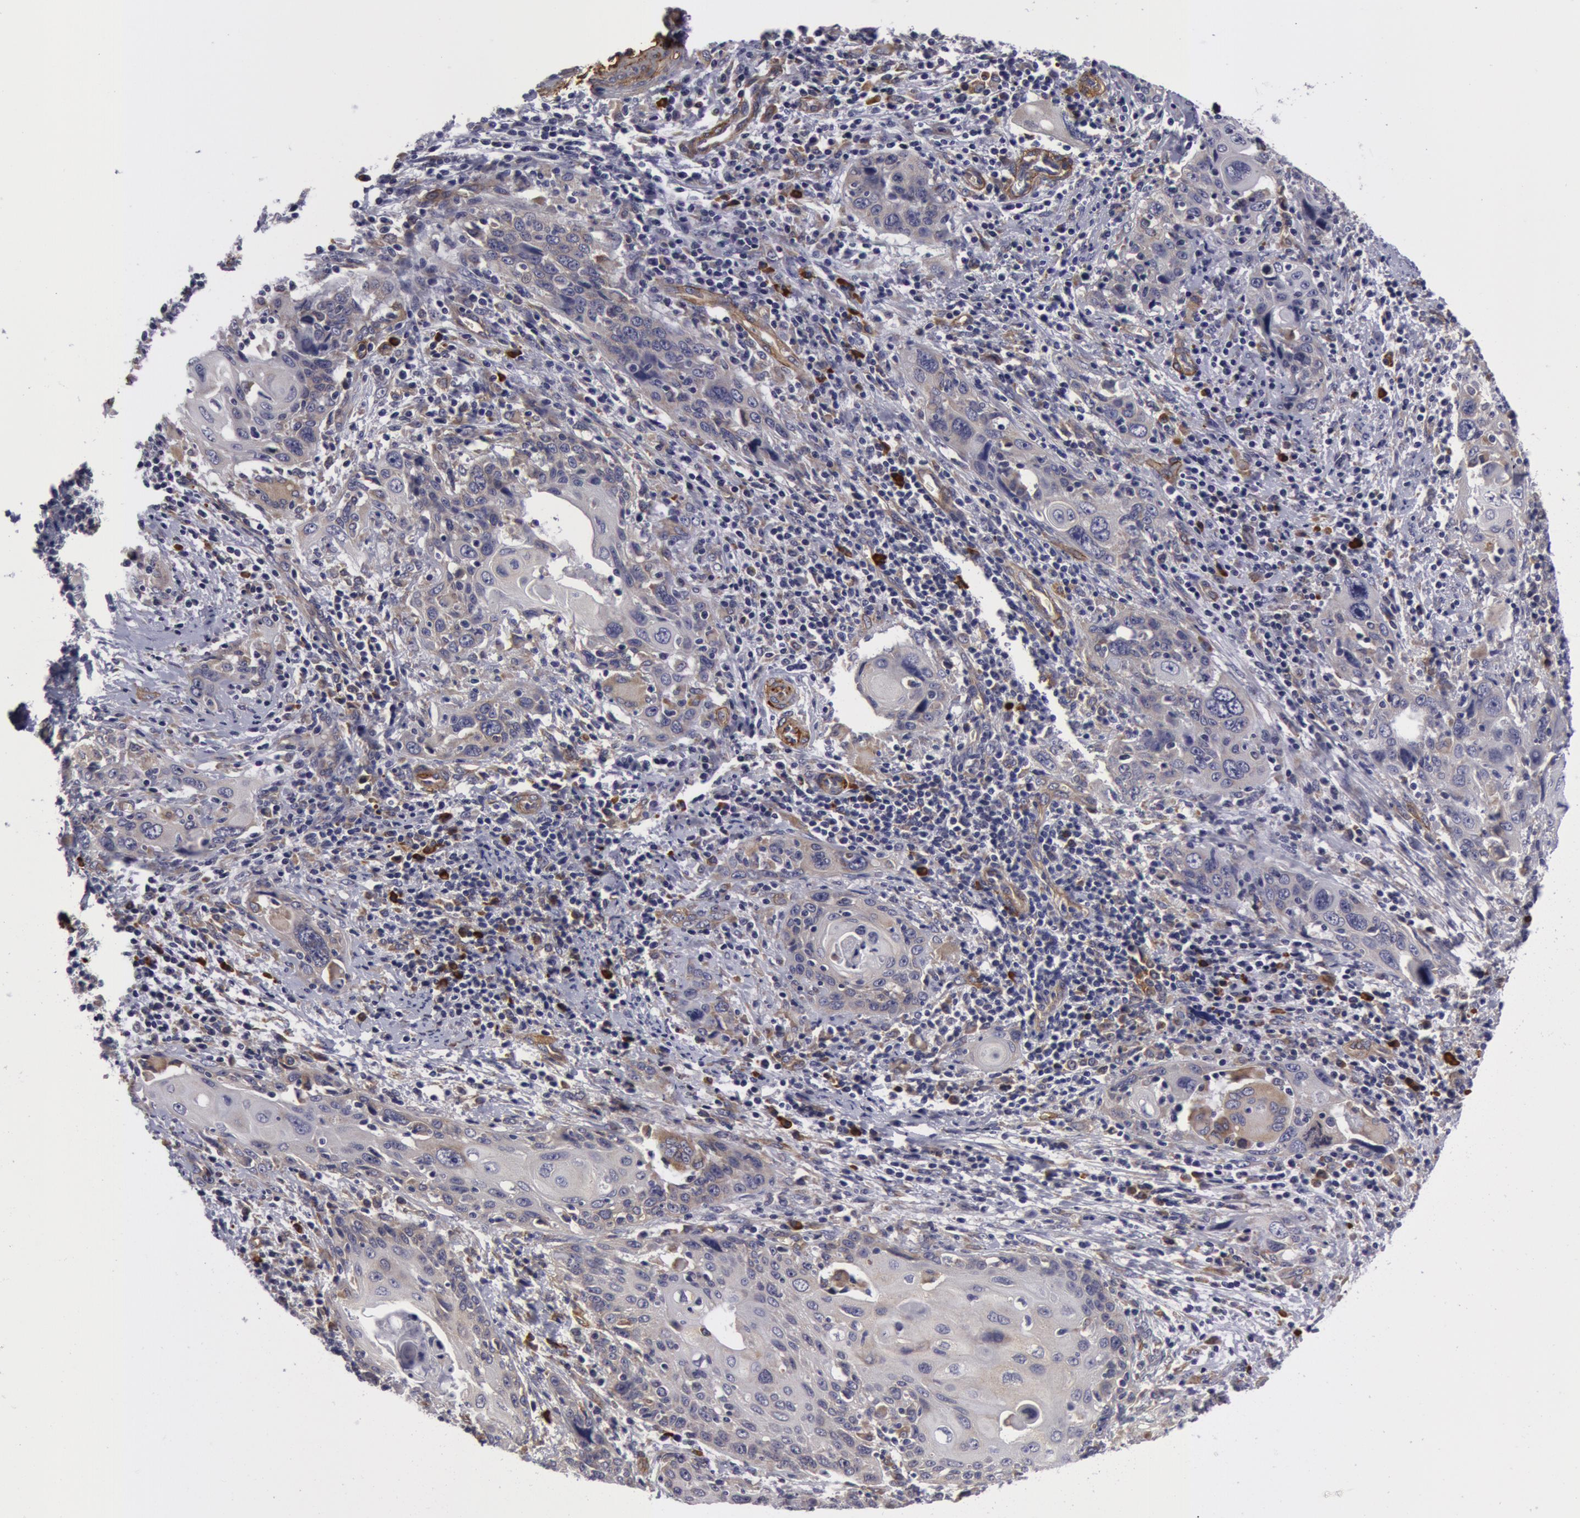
{"staining": {"intensity": "negative", "quantity": "none", "location": "none"}, "tissue": "cervical cancer", "cell_type": "Tumor cells", "image_type": "cancer", "snomed": [{"axis": "morphology", "description": "Squamous cell carcinoma, NOS"}, {"axis": "topography", "description": "Cervix"}], "caption": "Cervical cancer (squamous cell carcinoma) was stained to show a protein in brown. There is no significant positivity in tumor cells.", "gene": "IL23A", "patient": {"sex": "female", "age": 54}}